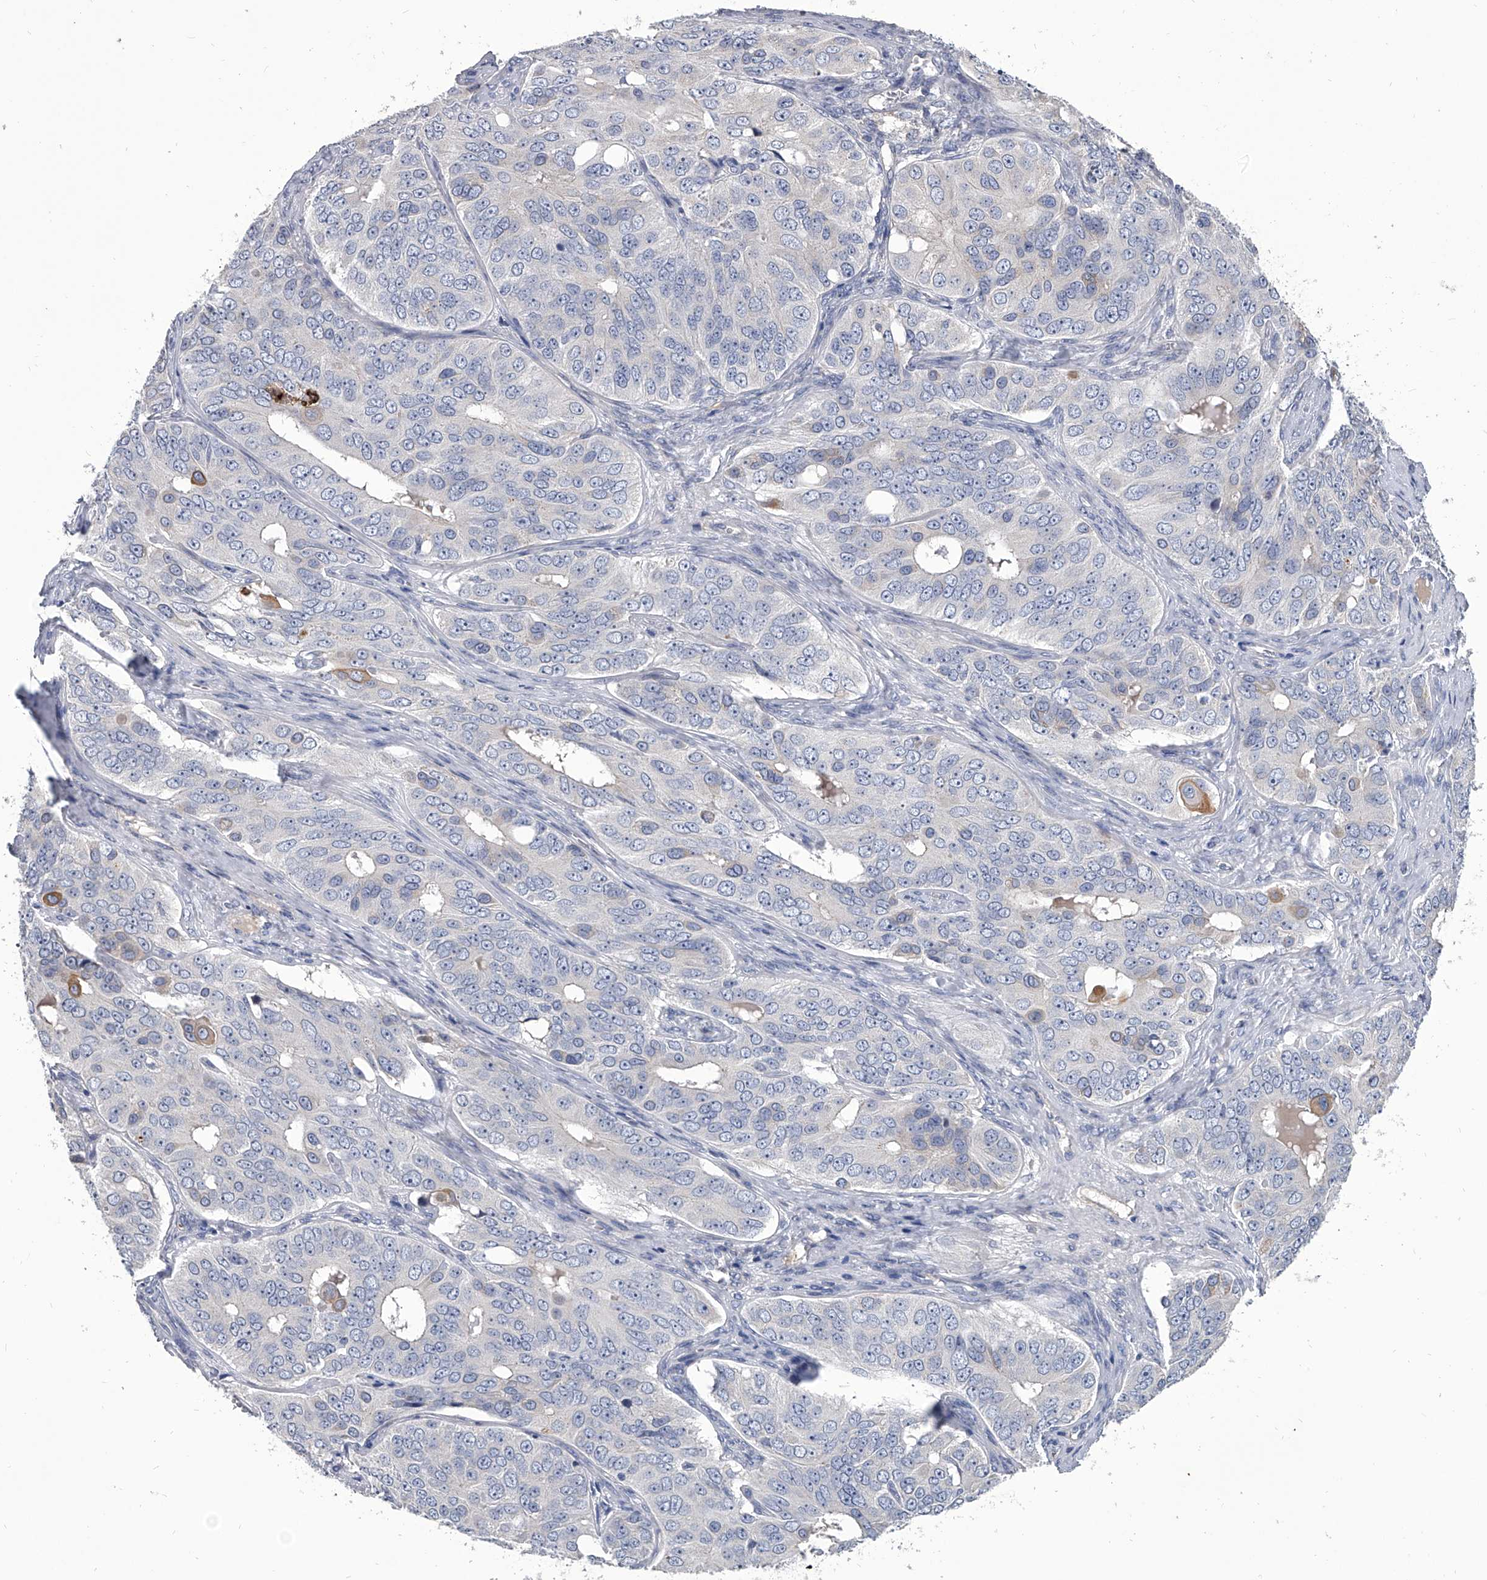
{"staining": {"intensity": "negative", "quantity": "none", "location": "none"}, "tissue": "ovarian cancer", "cell_type": "Tumor cells", "image_type": "cancer", "snomed": [{"axis": "morphology", "description": "Carcinoma, endometroid"}, {"axis": "topography", "description": "Ovary"}], "caption": "Tumor cells show no significant protein expression in ovarian cancer (endometroid carcinoma). The staining is performed using DAB brown chromogen with nuclei counter-stained in using hematoxylin.", "gene": "SPP1", "patient": {"sex": "female", "age": 51}}